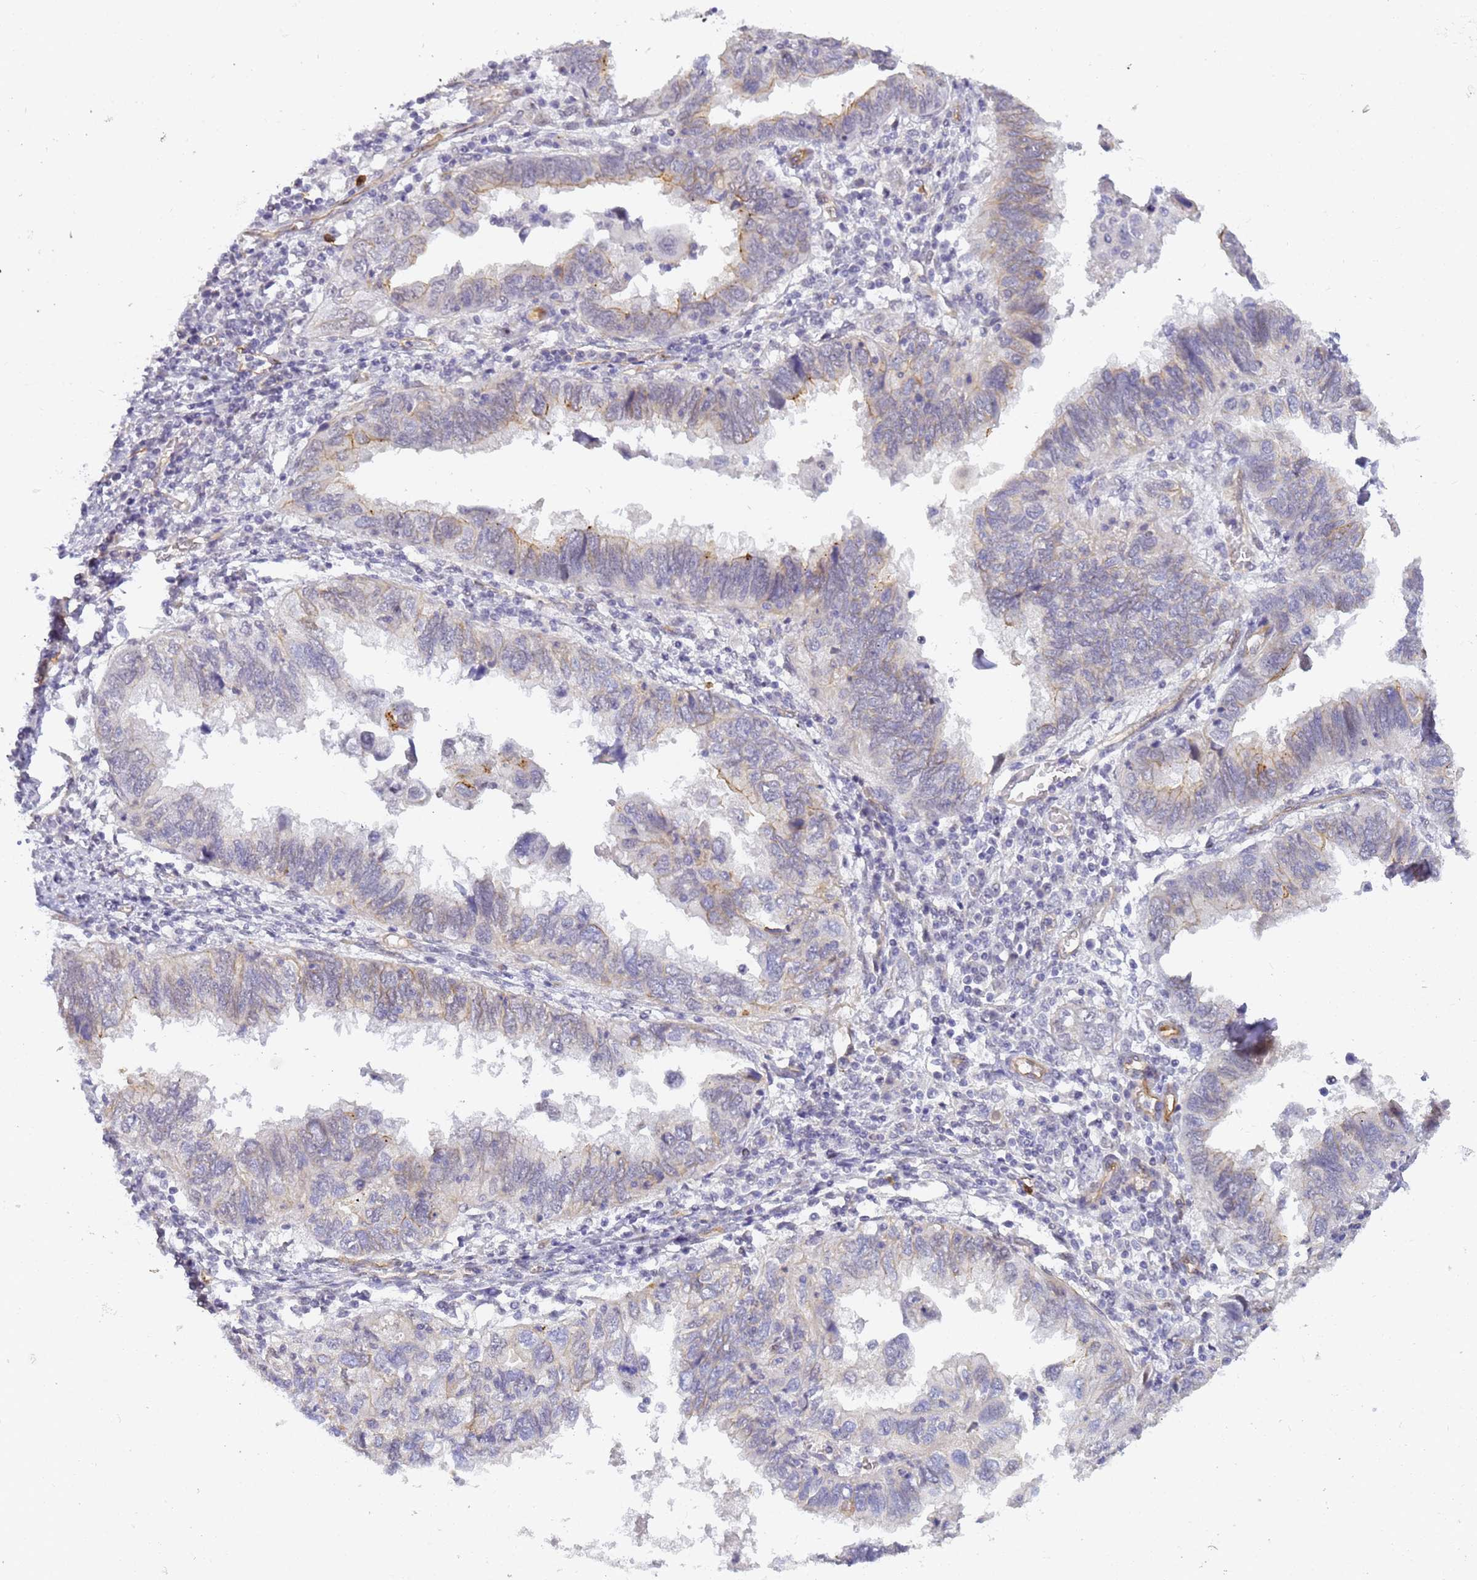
{"staining": {"intensity": "moderate", "quantity": "<25%", "location": "cytoplasmic/membranous"}, "tissue": "endometrial cancer", "cell_type": "Tumor cells", "image_type": "cancer", "snomed": [{"axis": "morphology", "description": "Adenocarcinoma, NOS"}, {"axis": "topography", "description": "Uterus"}], "caption": "DAB (3,3'-diaminobenzidine) immunohistochemical staining of human endometrial cancer reveals moderate cytoplasmic/membranous protein staining in approximately <25% of tumor cells. (DAB = brown stain, brightfield microscopy at high magnification).", "gene": "GON4L", "patient": {"sex": "female", "age": 77}}